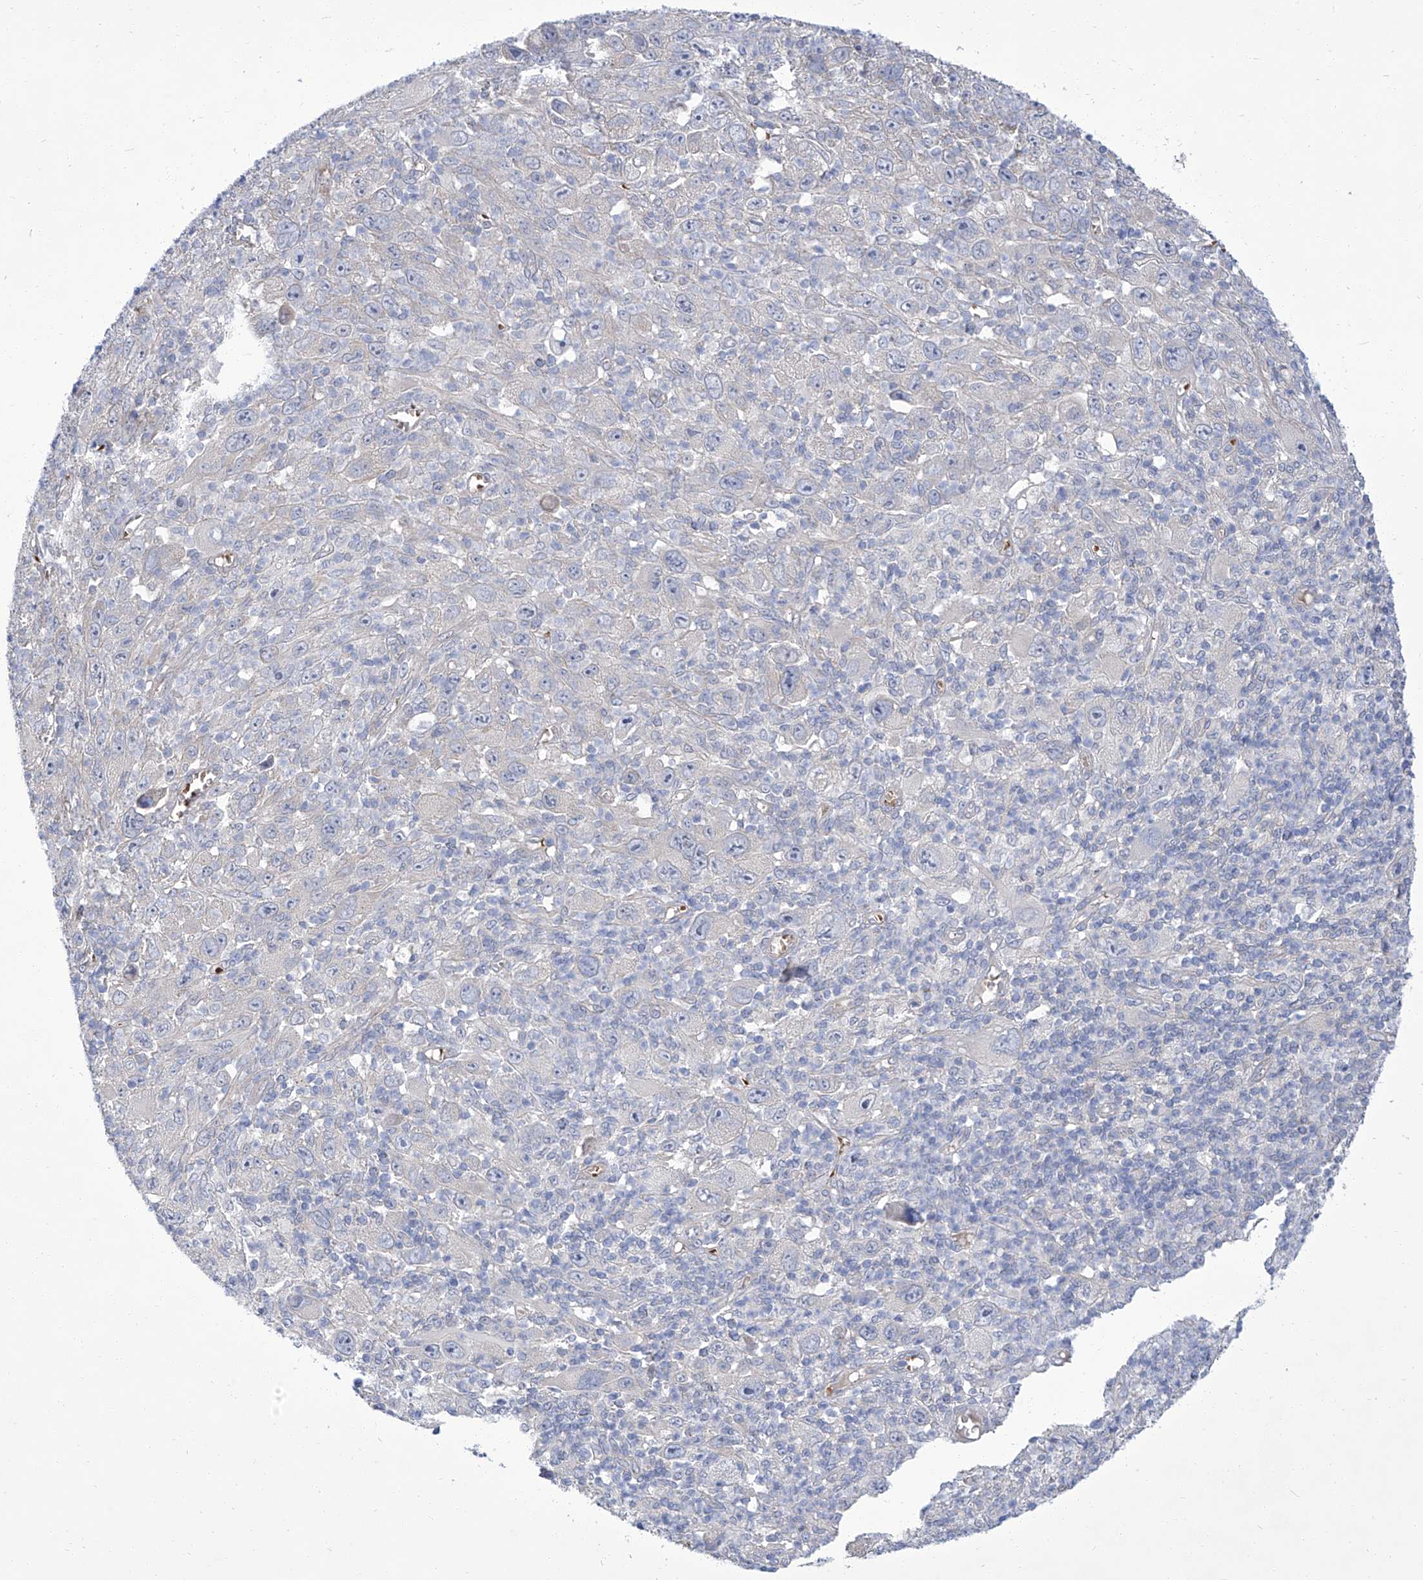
{"staining": {"intensity": "negative", "quantity": "none", "location": "none"}, "tissue": "melanoma", "cell_type": "Tumor cells", "image_type": "cancer", "snomed": [{"axis": "morphology", "description": "Malignant melanoma, Metastatic site"}, {"axis": "topography", "description": "Skin"}], "caption": "Protein analysis of melanoma reveals no significant expression in tumor cells.", "gene": "PARD3", "patient": {"sex": "female", "age": 56}}